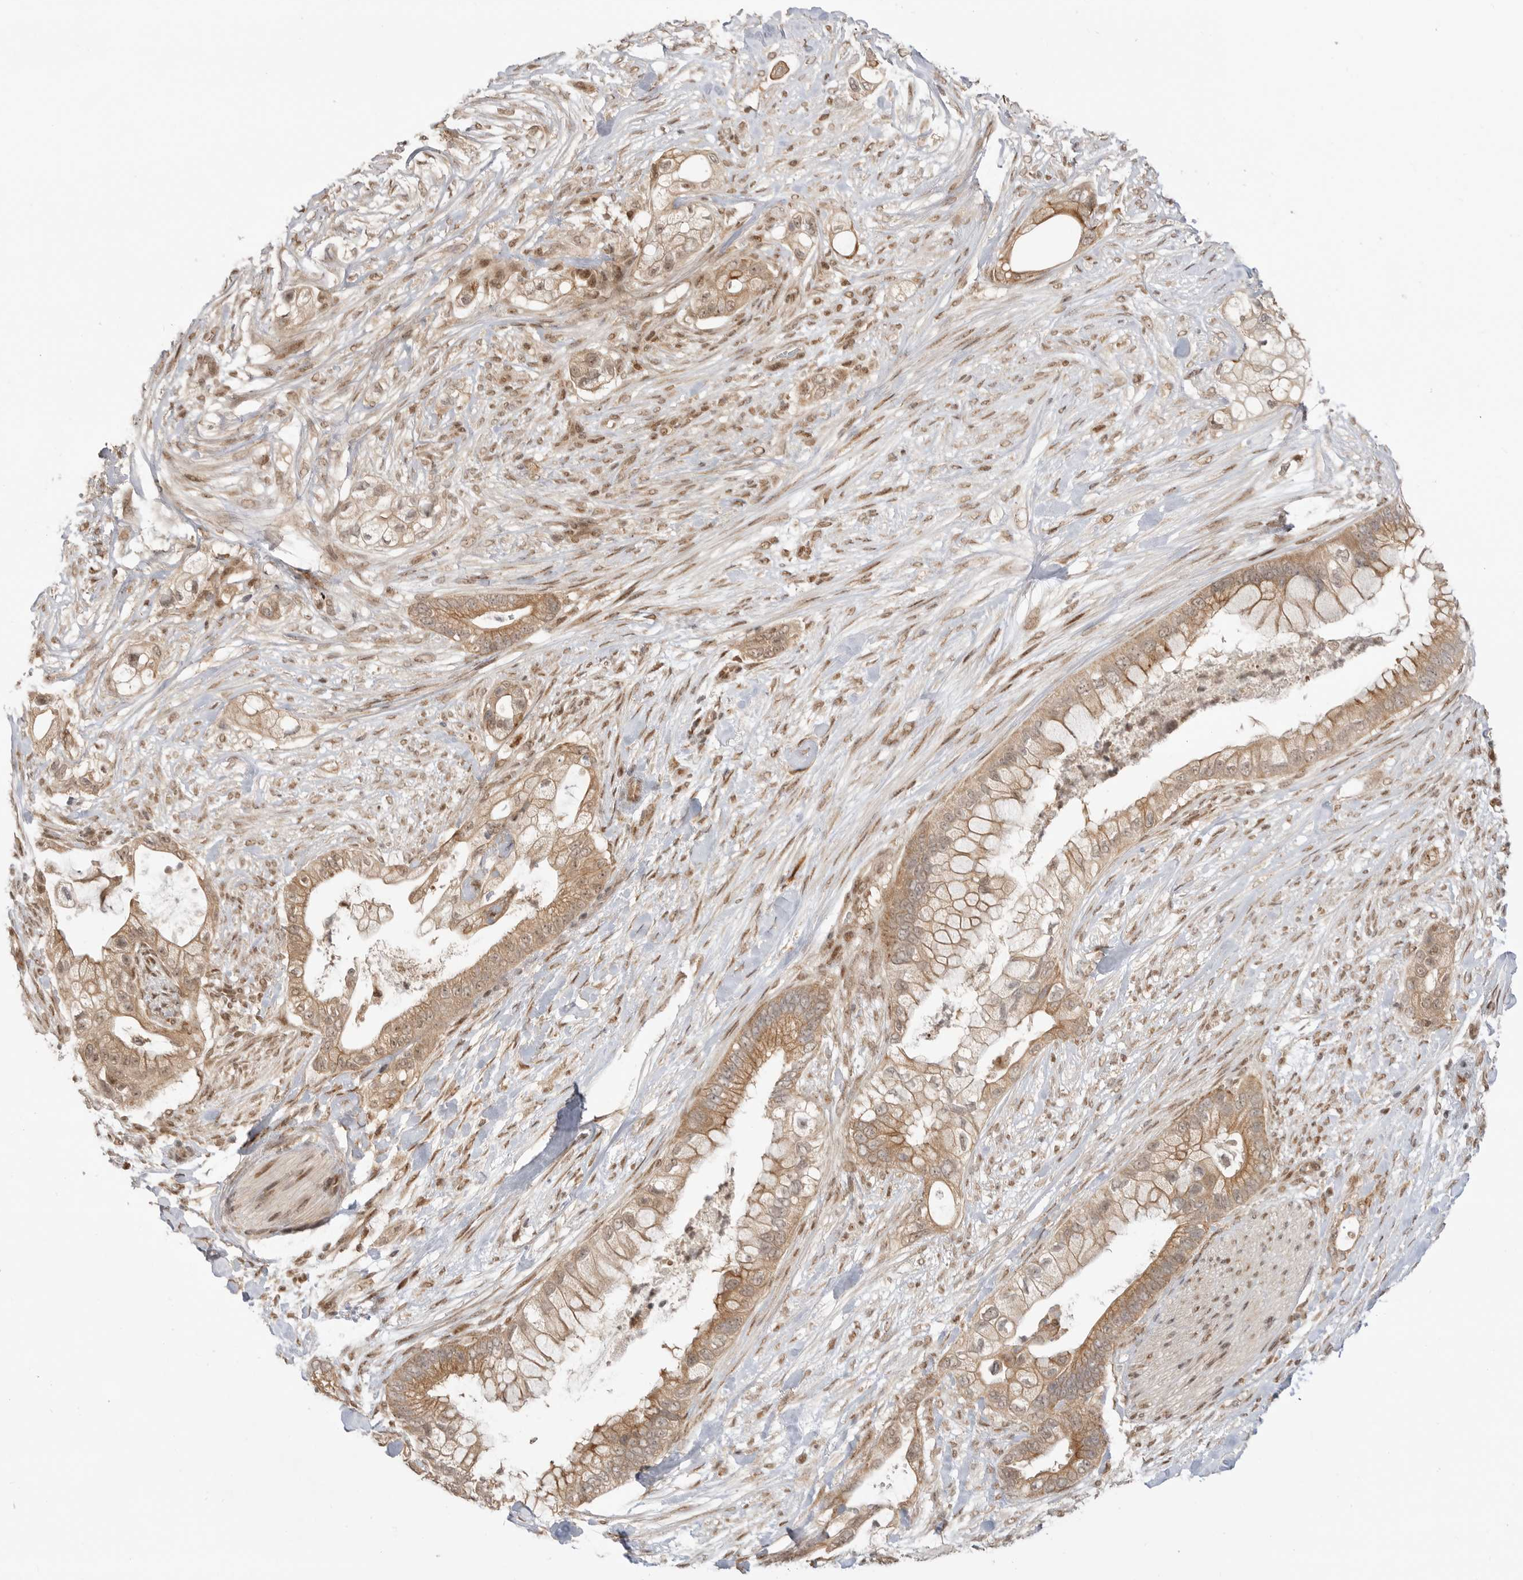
{"staining": {"intensity": "moderate", "quantity": ">75%", "location": "cytoplasmic/membranous"}, "tissue": "pancreatic cancer", "cell_type": "Tumor cells", "image_type": "cancer", "snomed": [{"axis": "morphology", "description": "Adenocarcinoma, NOS"}, {"axis": "topography", "description": "Pancreas"}], "caption": "A medium amount of moderate cytoplasmic/membranous expression is identified in approximately >75% of tumor cells in adenocarcinoma (pancreatic) tissue.", "gene": "ALKAL1", "patient": {"sex": "male", "age": 53}}